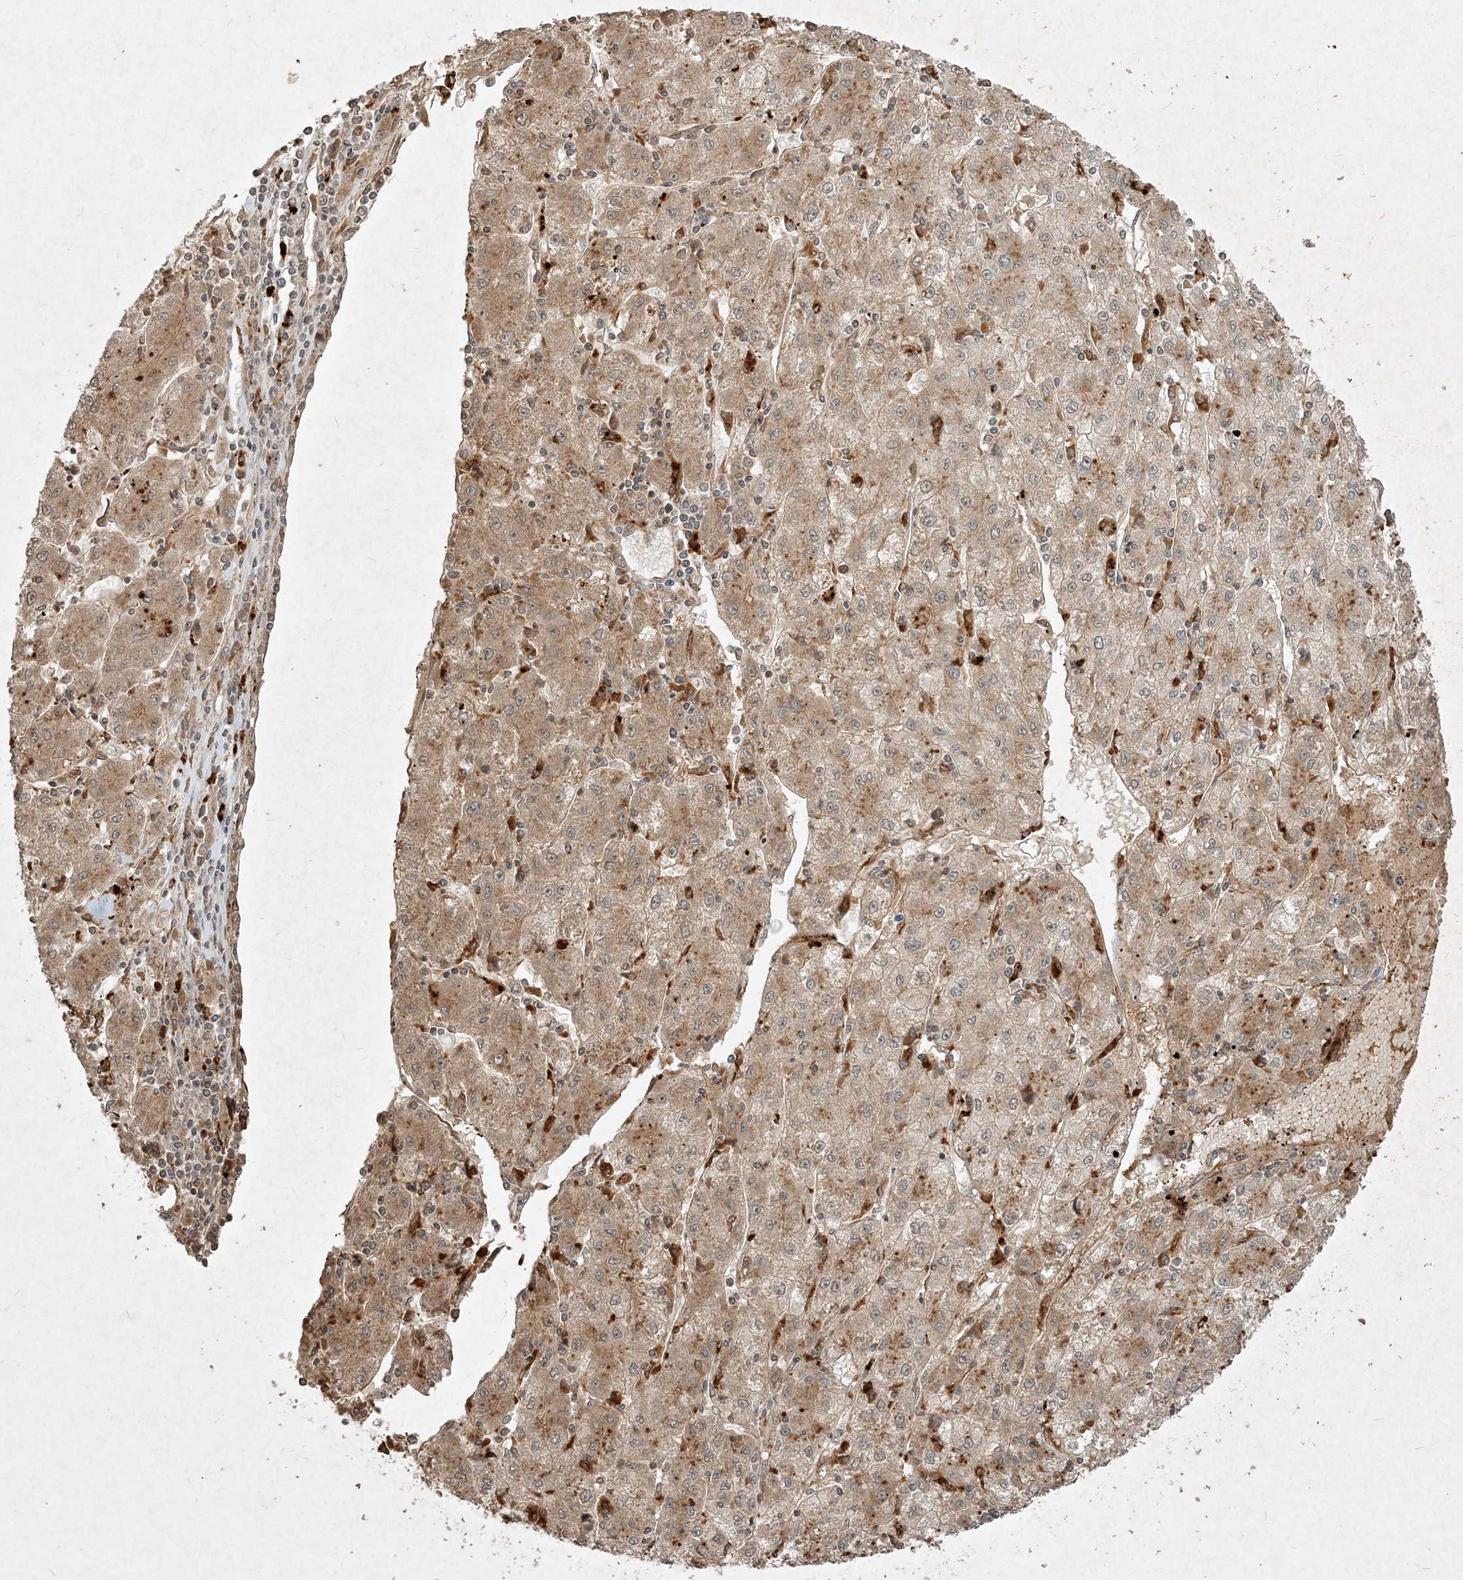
{"staining": {"intensity": "weak", "quantity": ">75%", "location": "cytoplasmic/membranous"}, "tissue": "liver cancer", "cell_type": "Tumor cells", "image_type": "cancer", "snomed": [{"axis": "morphology", "description": "Carcinoma, Hepatocellular, NOS"}, {"axis": "topography", "description": "Liver"}], "caption": "Liver cancer (hepatocellular carcinoma) stained with DAB (3,3'-diaminobenzidine) IHC shows low levels of weak cytoplasmic/membranous expression in about >75% of tumor cells. (Brightfield microscopy of DAB IHC at high magnification).", "gene": "NARS1", "patient": {"sex": "male", "age": 72}}